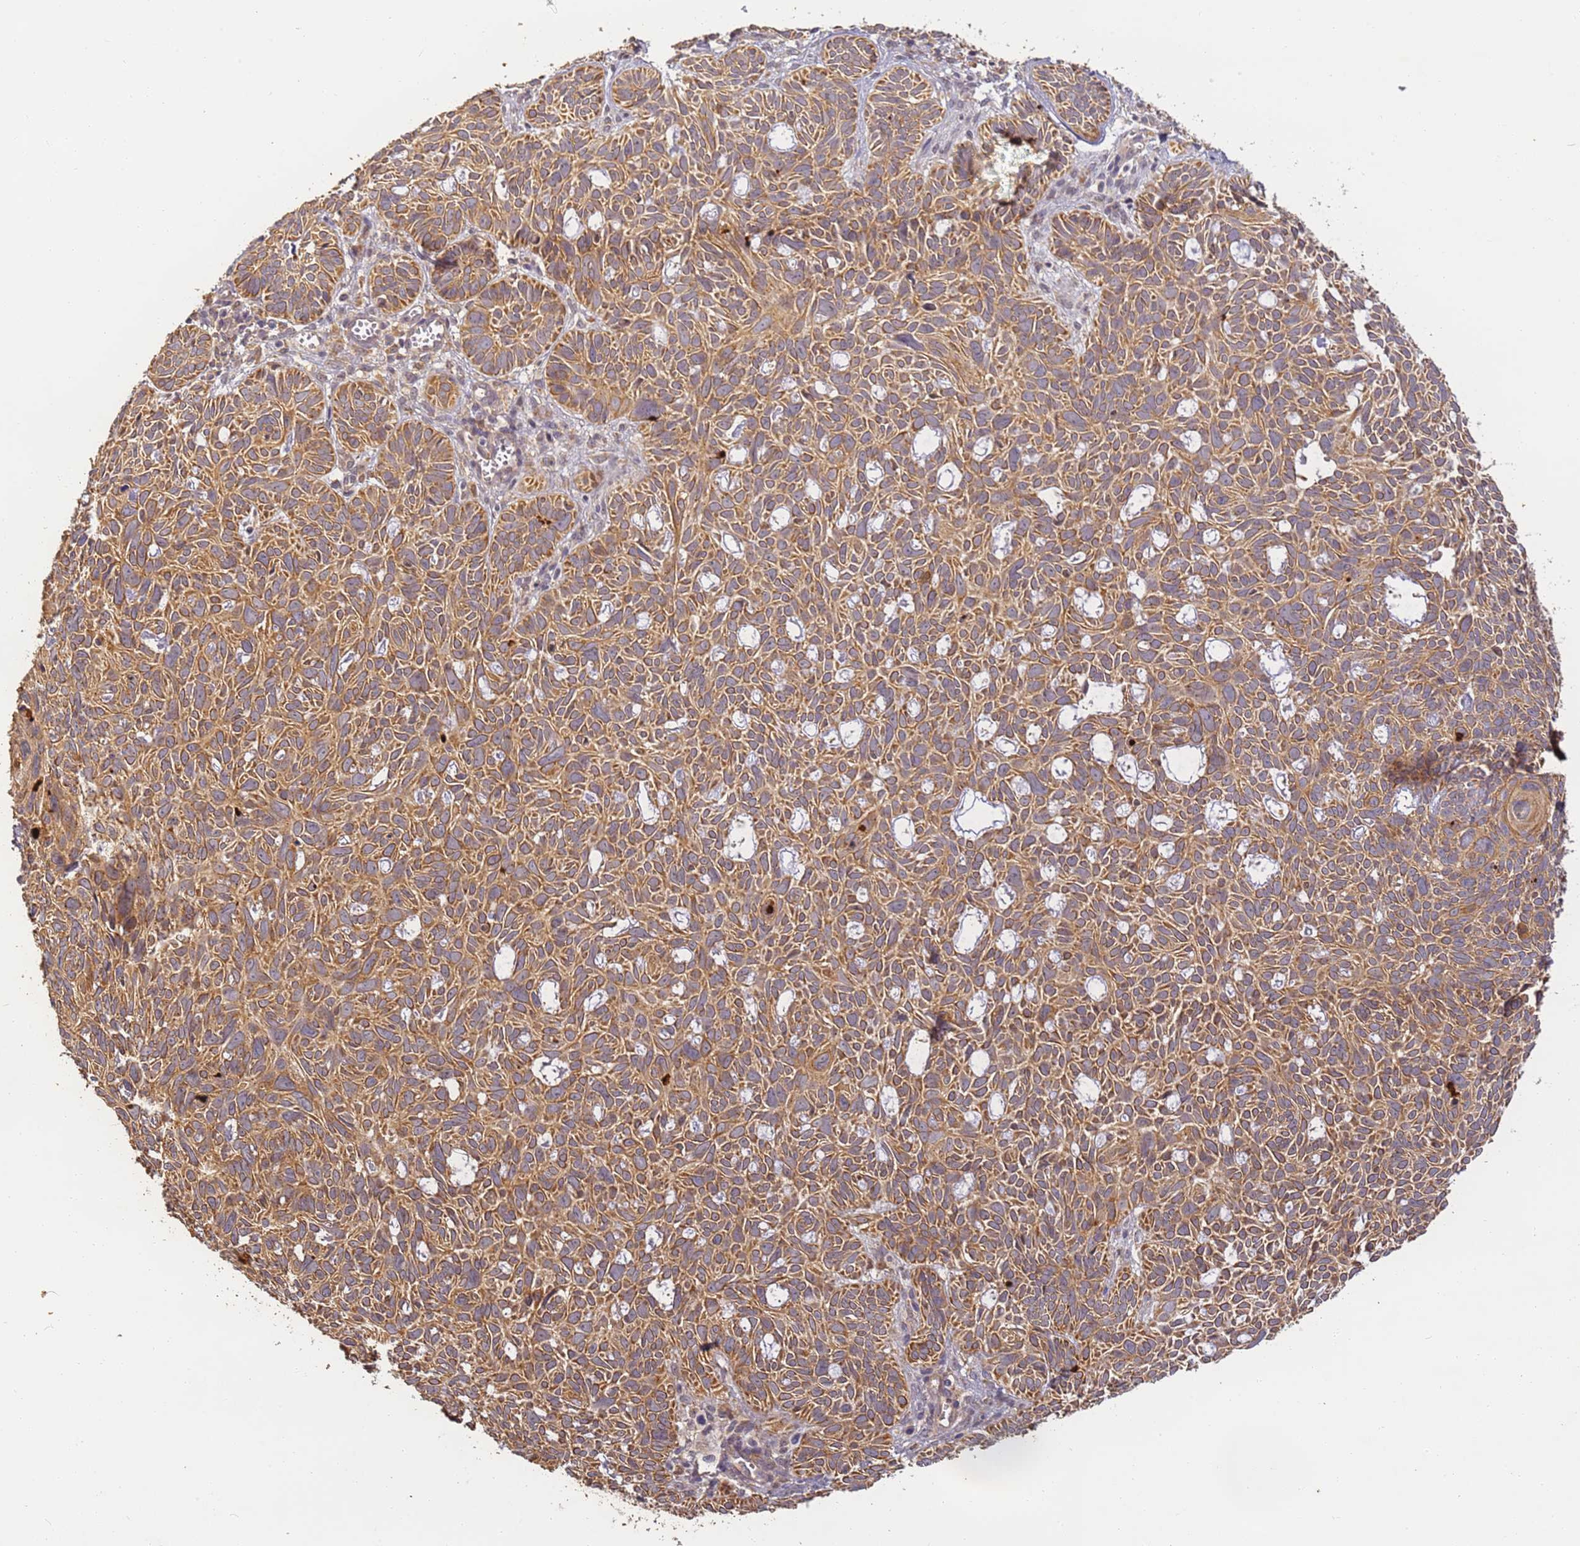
{"staining": {"intensity": "moderate", "quantity": ">75%", "location": "cytoplasmic/membranous"}, "tissue": "skin cancer", "cell_type": "Tumor cells", "image_type": "cancer", "snomed": [{"axis": "morphology", "description": "Basal cell carcinoma"}, {"axis": "topography", "description": "Skin"}], "caption": "Basal cell carcinoma (skin) stained with a protein marker demonstrates moderate staining in tumor cells.", "gene": "TIGAR", "patient": {"sex": "male", "age": 69}}